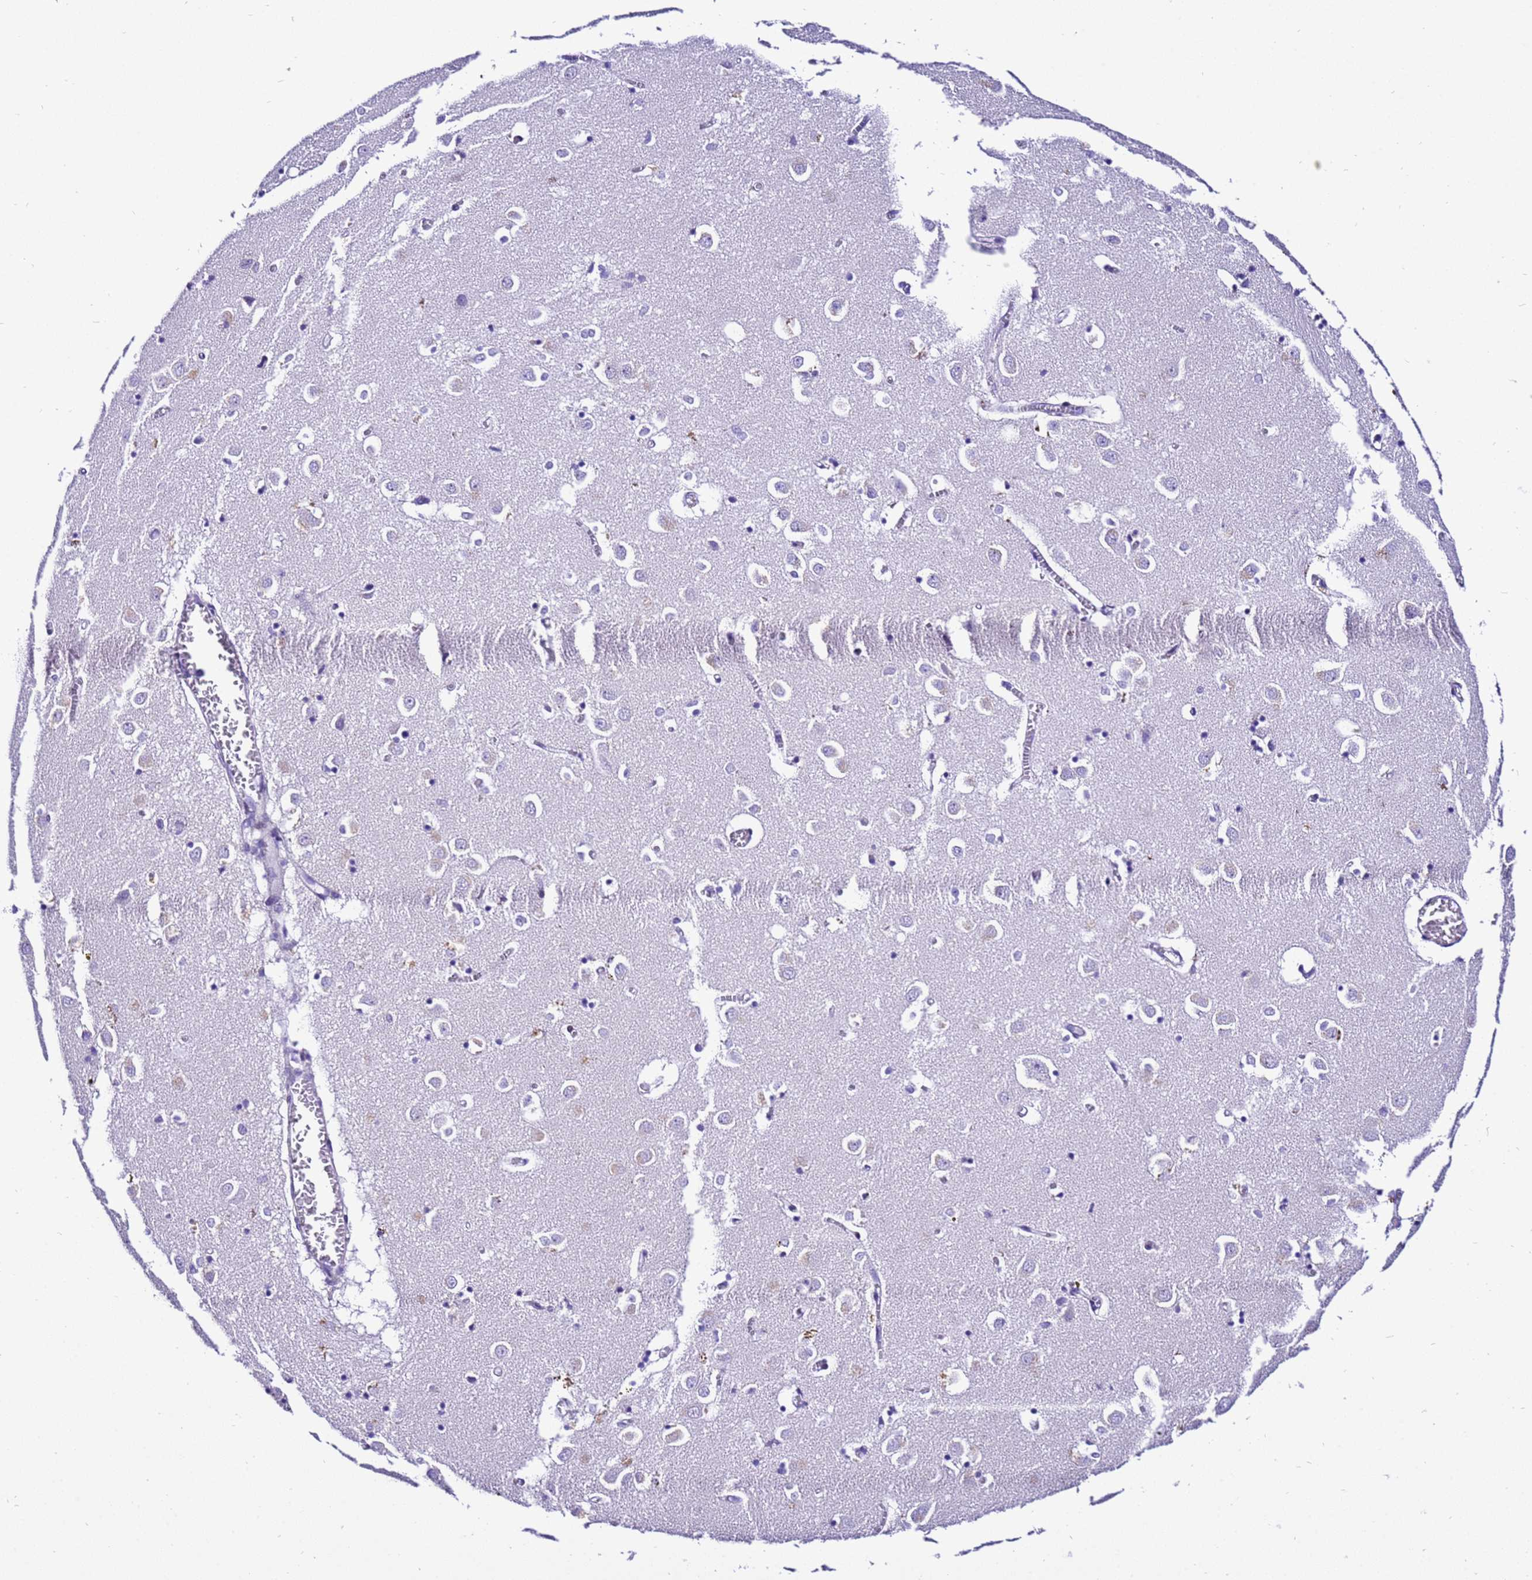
{"staining": {"intensity": "negative", "quantity": "none", "location": "none"}, "tissue": "caudate", "cell_type": "Glial cells", "image_type": "normal", "snomed": [{"axis": "morphology", "description": "Normal tissue, NOS"}, {"axis": "topography", "description": "Lateral ventricle wall"}], "caption": "IHC of normal human caudate displays no positivity in glial cells.", "gene": "ZNF417", "patient": {"sex": "male", "age": 70}}